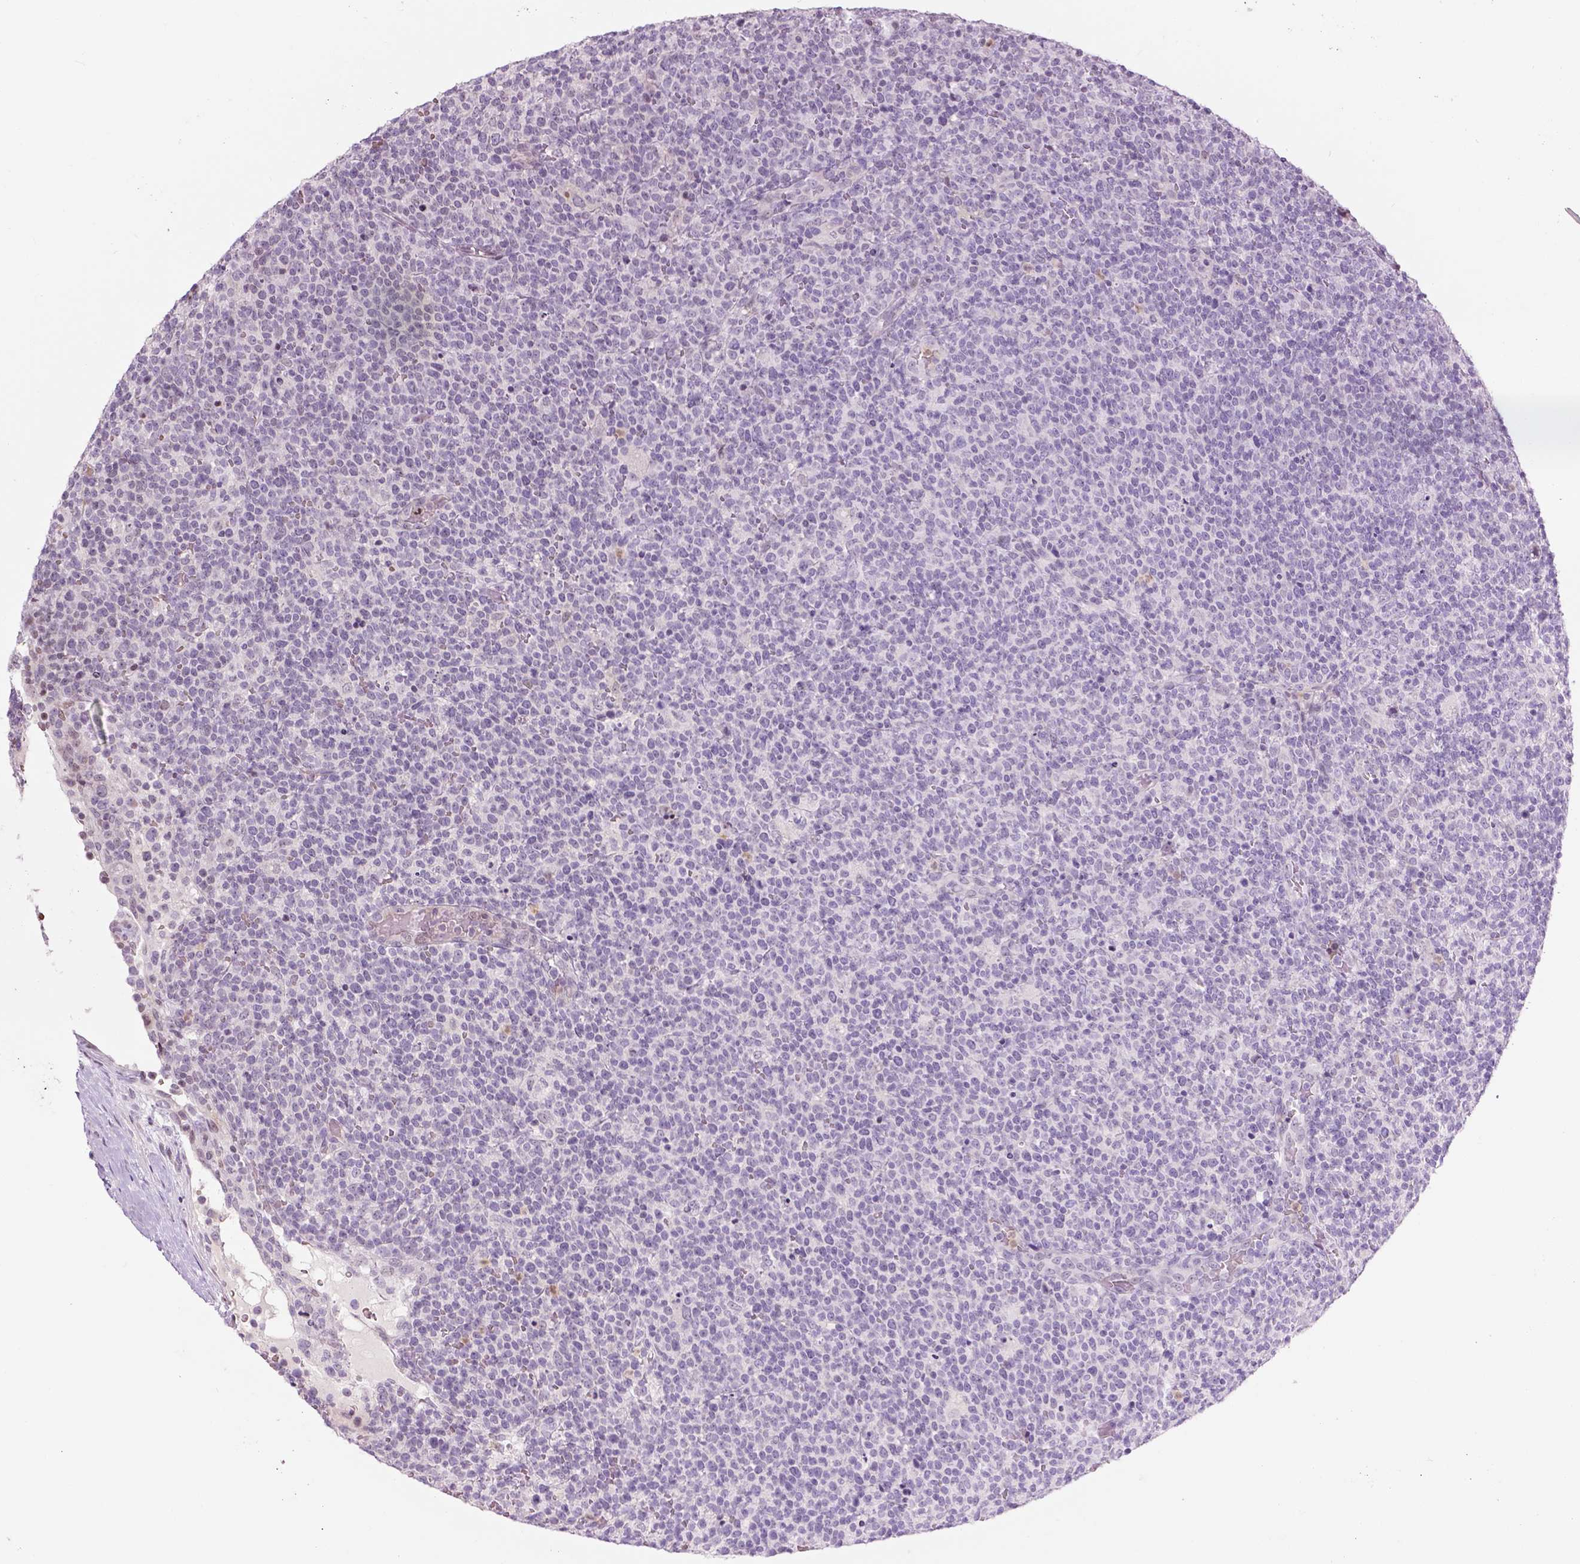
{"staining": {"intensity": "negative", "quantity": "none", "location": "none"}, "tissue": "lymphoma", "cell_type": "Tumor cells", "image_type": "cancer", "snomed": [{"axis": "morphology", "description": "Malignant lymphoma, non-Hodgkin's type, High grade"}, {"axis": "topography", "description": "Lymph node"}], "caption": "This photomicrograph is of malignant lymphoma, non-Hodgkin's type (high-grade) stained with immunohistochemistry to label a protein in brown with the nuclei are counter-stained blue. There is no expression in tumor cells. The staining was performed using DAB (3,3'-diaminobenzidine) to visualize the protein expression in brown, while the nuclei were stained in blue with hematoxylin (Magnification: 20x).", "gene": "PTPN18", "patient": {"sex": "male", "age": 61}}